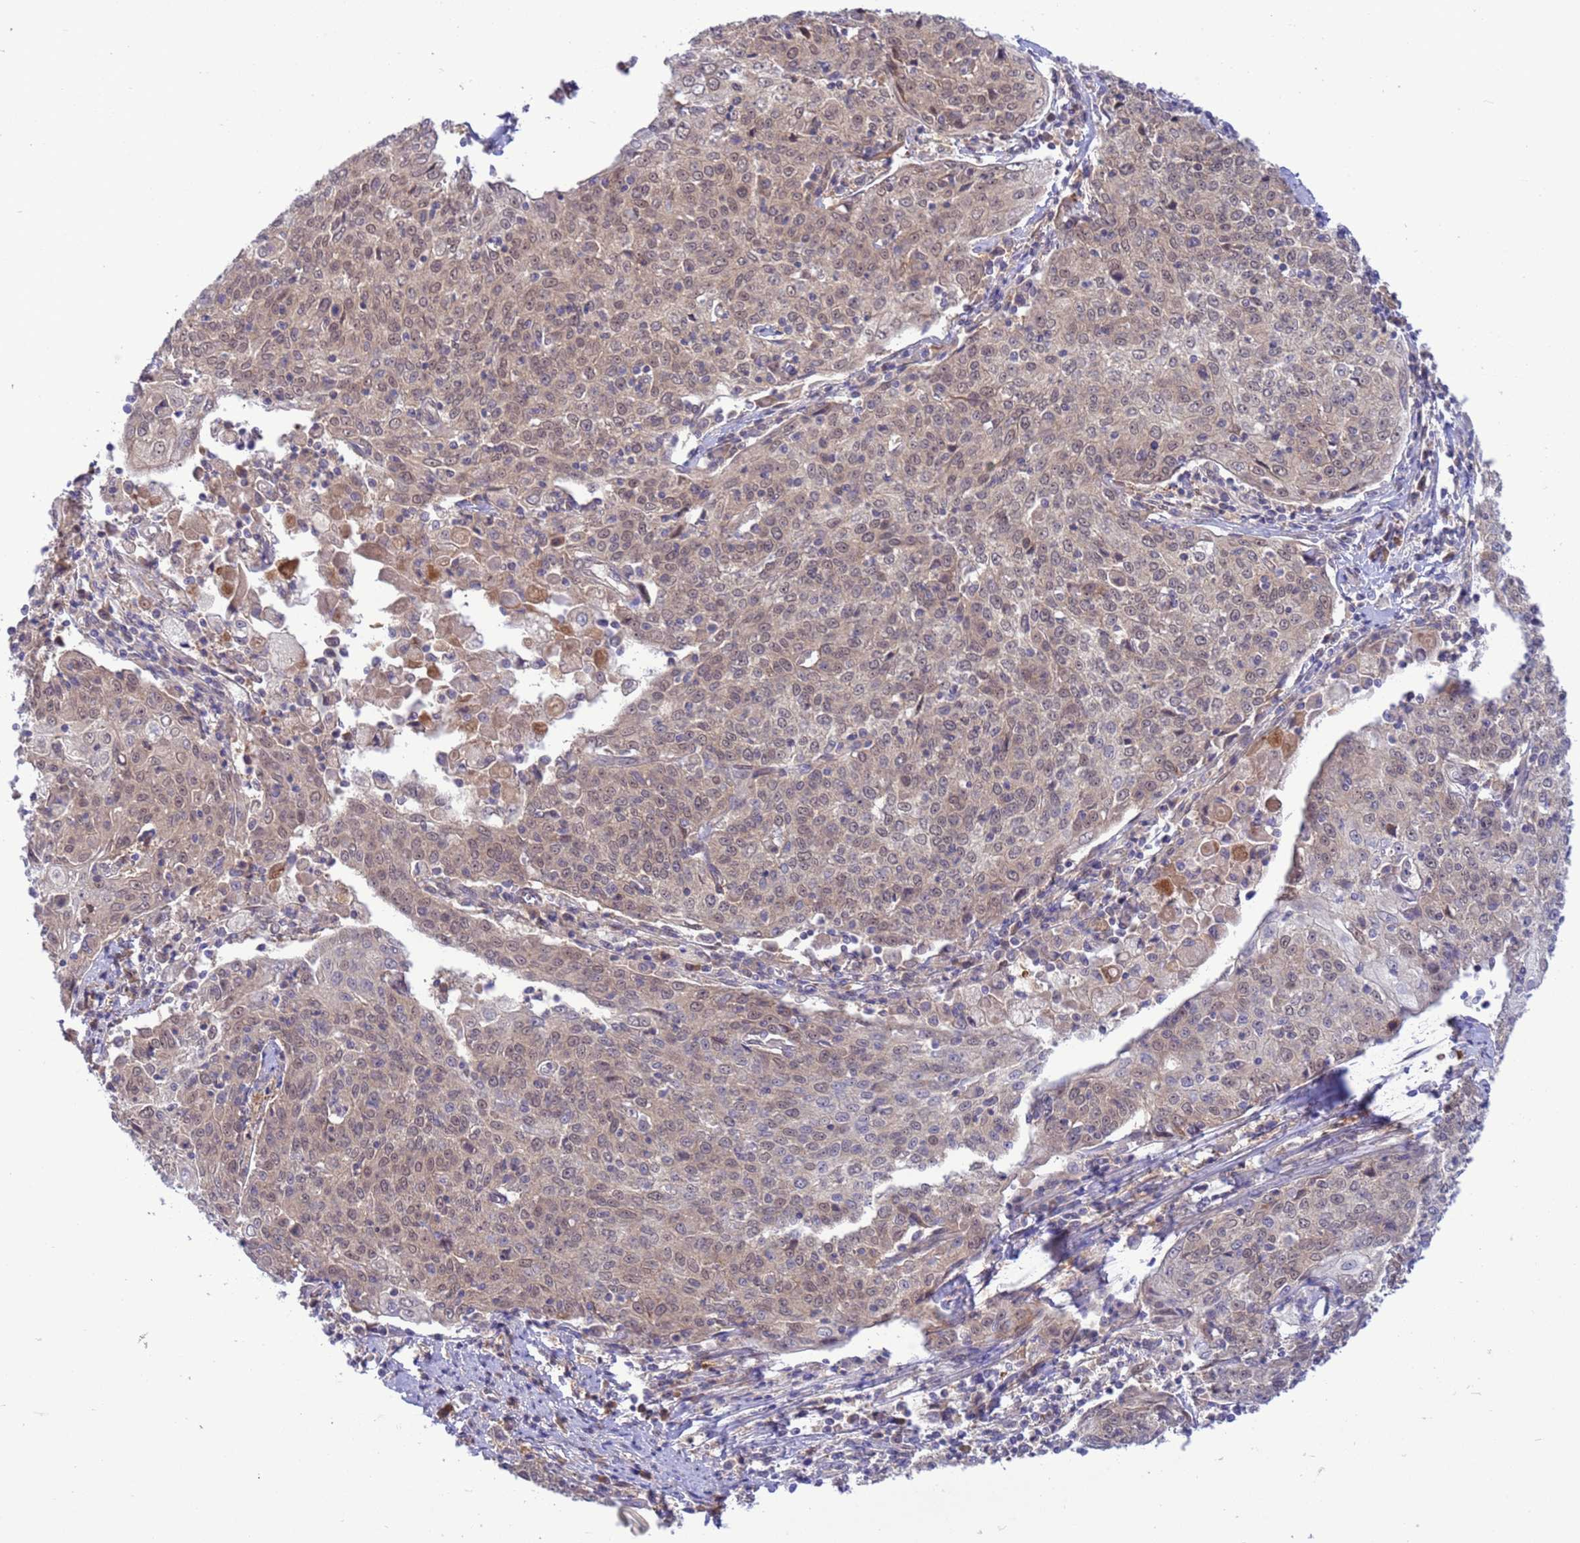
{"staining": {"intensity": "weak", "quantity": ">75%", "location": "cytoplasmic/membranous,nuclear"}, "tissue": "cervical cancer", "cell_type": "Tumor cells", "image_type": "cancer", "snomed": [{"axis": "morphology", "description": "Squamous cell carcinoma, NOS"}, {"axis": "topography", "description": "Cervix"}], "caption": "A high-resolution micrograph shows IHC staining of squamous cell carcinoma (cervical), which reveals weak cytoplasmic/membranous and nuclear staining in approximately >75% of tumor cells. (IHC, brightfield microscopy, high magnification).", "gene": "ZNF461", "patient": {"sex": "female", "age": 48}}